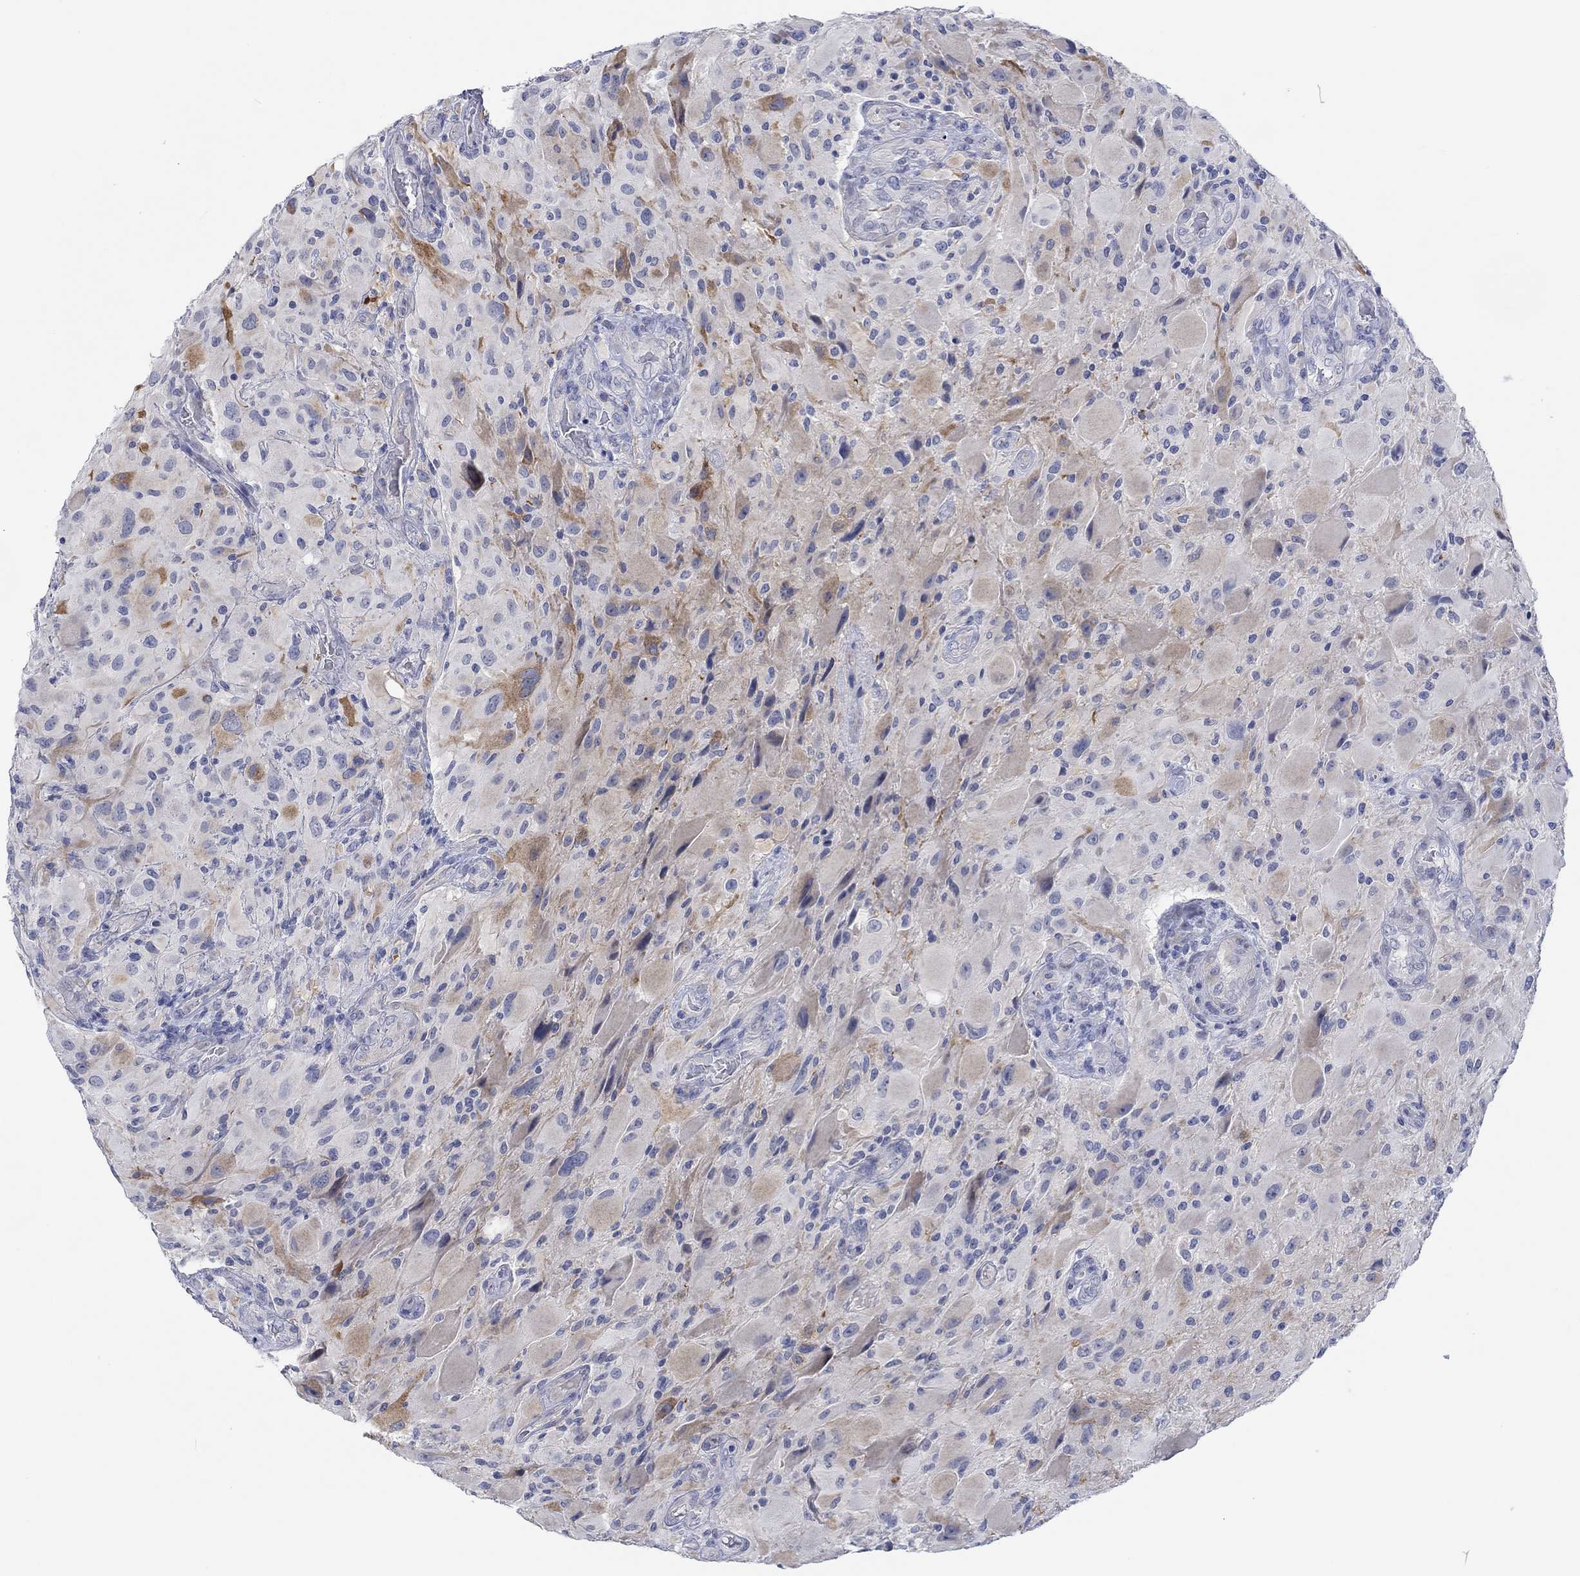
{"staining": {"intensity": "negative", "quantity": "none", "location": "none"}, "tissue": "glioma", "cell_type": "Tumor cells", "image_type": "cancer", "snomed": [{"axis": "morphology", "description": "Glioma, malignant, High grade"}, {"axis": "topography", "description": "Cerebral cortex"}], "caption": "Tumor cells show no significant protein staining in glioma. (DAB (3,3'-diaminobenzidine) immunohistochemistry visualized using brightfield microscopy, high magnification).", "gene": "DLK1", "patient": {"sex": "male", "age": 35}}